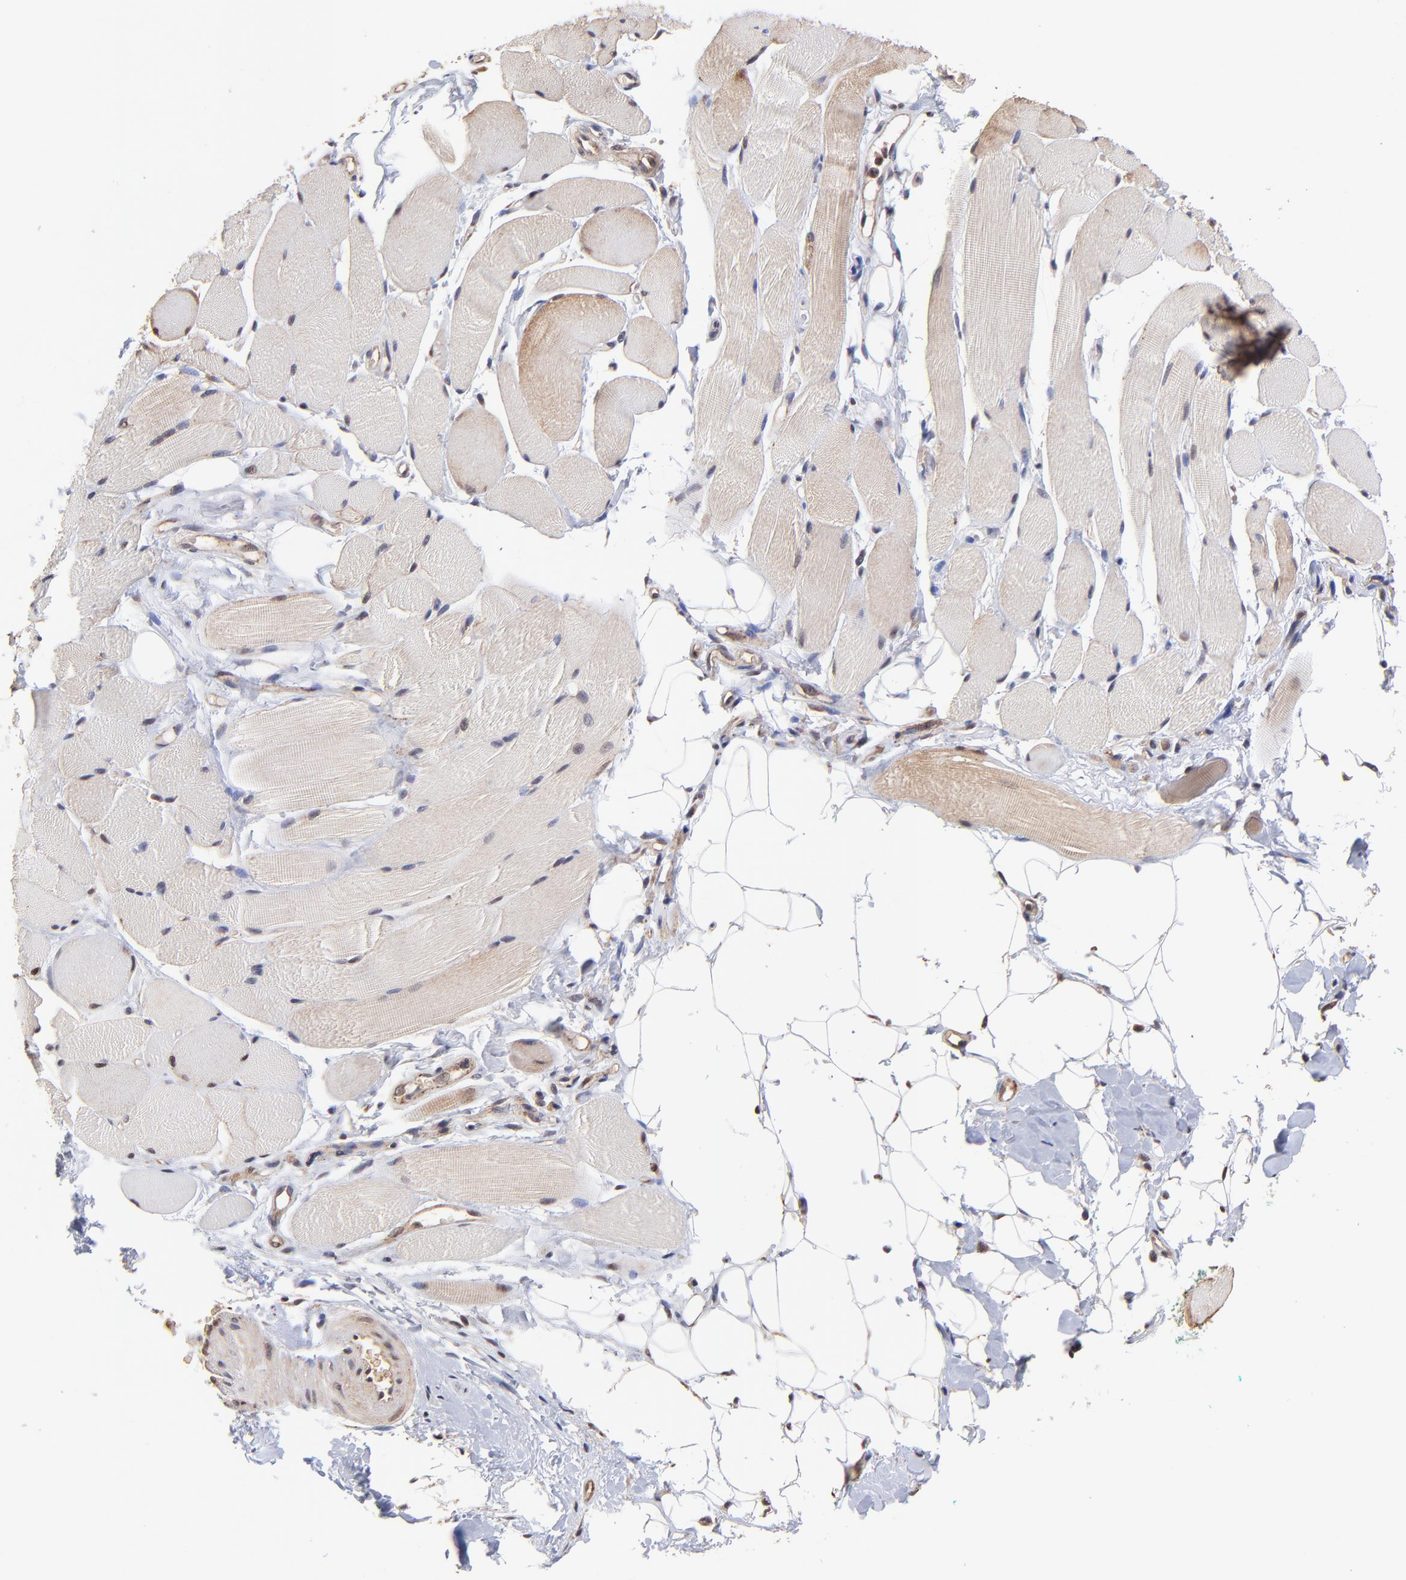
{"staining": {"intensity": "weak", "quantity": "25%-75%", "location": "cytoplasmic/membranous"}, "tissue": "skeletal muscle", "cell_type": "Myocytes", "image_type": "normal", "snomed": [{"axis": "morphology", "description": "Normal tissue, NOS"}, {"axis": "topography", "description": "Skeletal muscle"}, {"axis": "topography", "description": "Peripheral nerve tissue"}], "caption": "Unremarkable skeletal muscle shows weak cytoplasmic/membranous expression in approximately 25%-75% of myocytes (DAB (3,3'-diaminobenzidine) IHC with brightfield microscopy, high magnification)..", "gene": "PSMA6", "patient": {"sex": "female", "age": 84}}